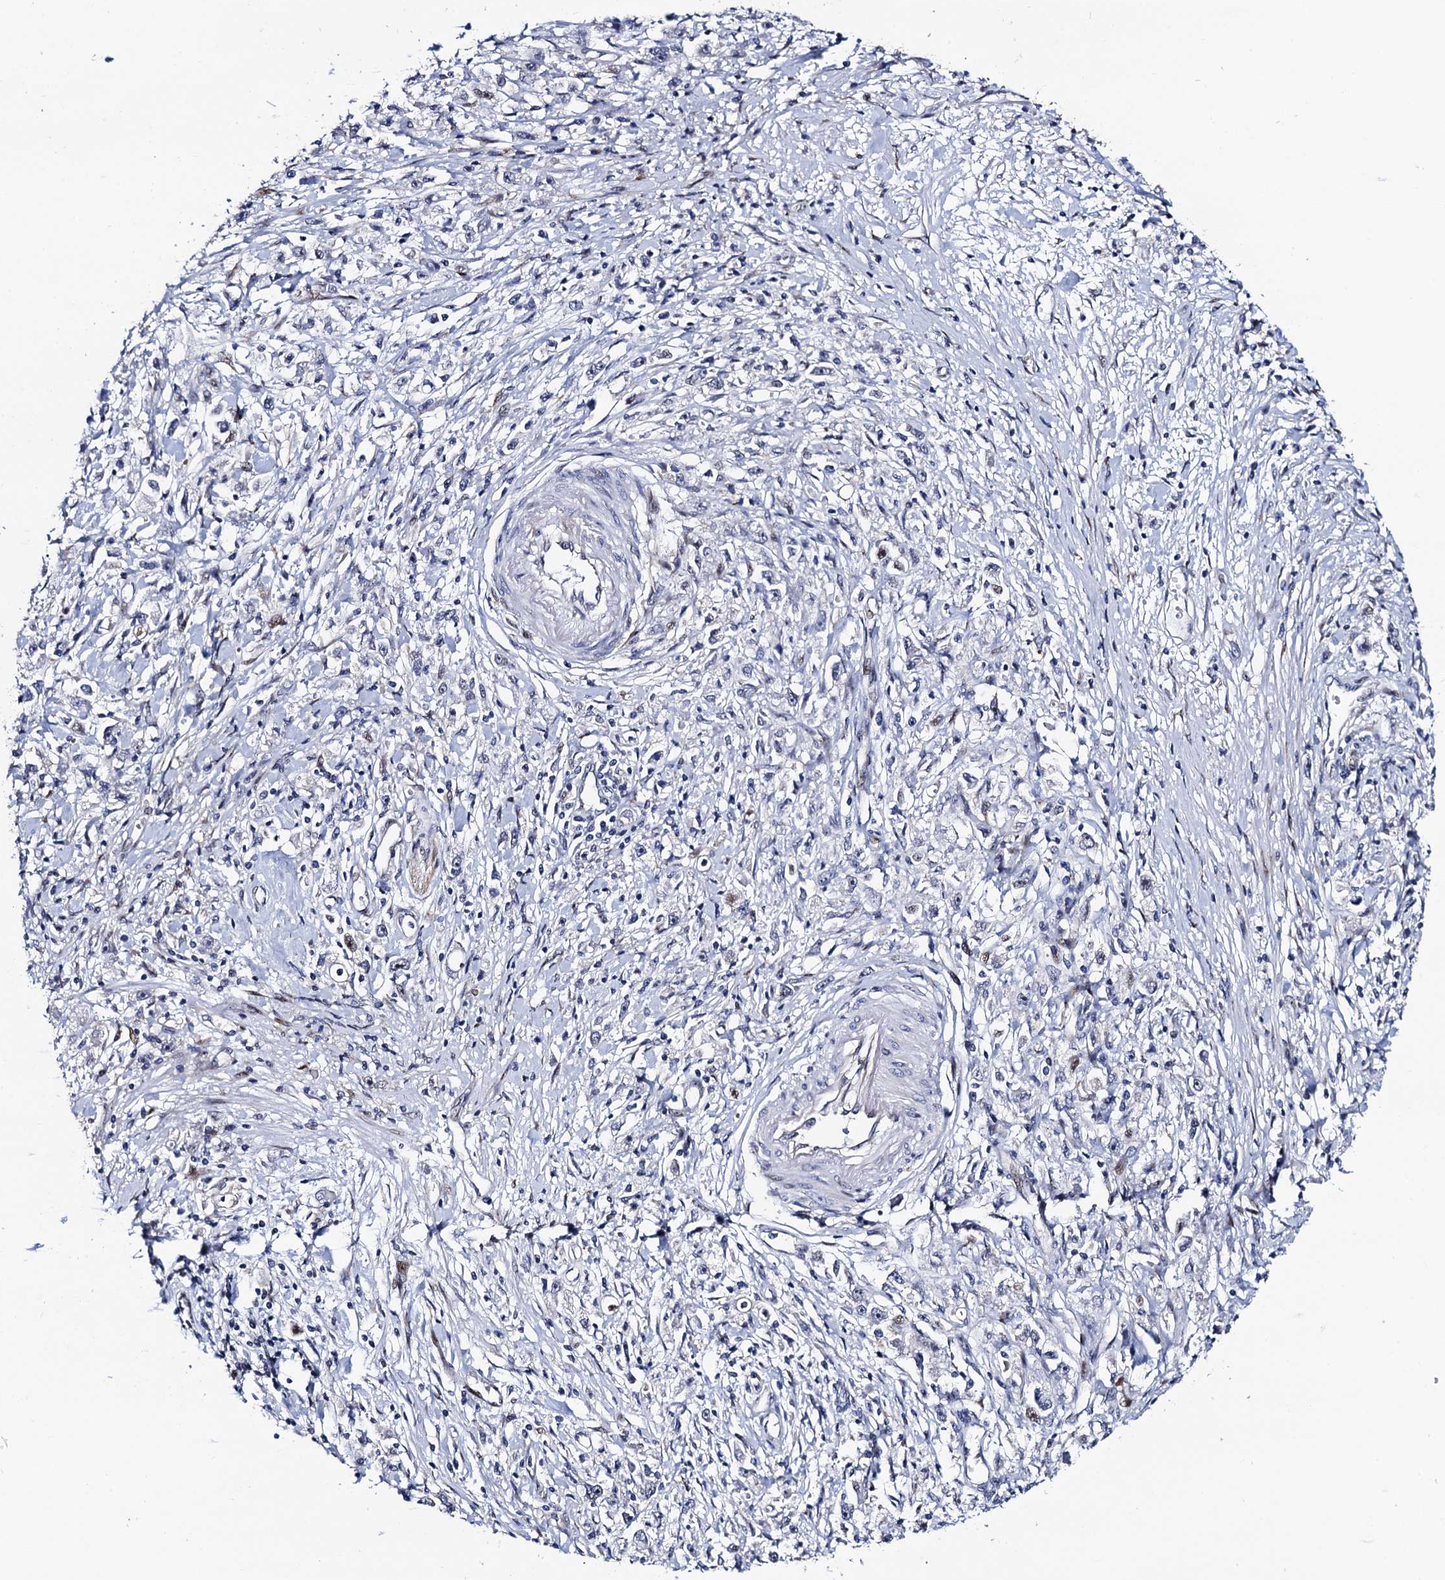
{"staining": {"intensity": "negative", "quantity": "none", "location": "none"}, "tissue": "stomach cancer", "cell_type": "Tumor cells", "image_type": "cancer", "snomed": [{"axis": "morphology", "description": "Adenocarcinoma, NOS"}, {"axis": "topography", "description": "Stomach"}], "caption": "High power microscopy photomicrograph of an IHC histopathology image of stomach adenocarcinoma, revealing no significant positivity in tumor cells. The staining is performed using DAB brown chromogen with nuclei counter-stained in using hematoxylin.", "gene": "TRMT112", "patient": {"sex": "female", "age": 59}}